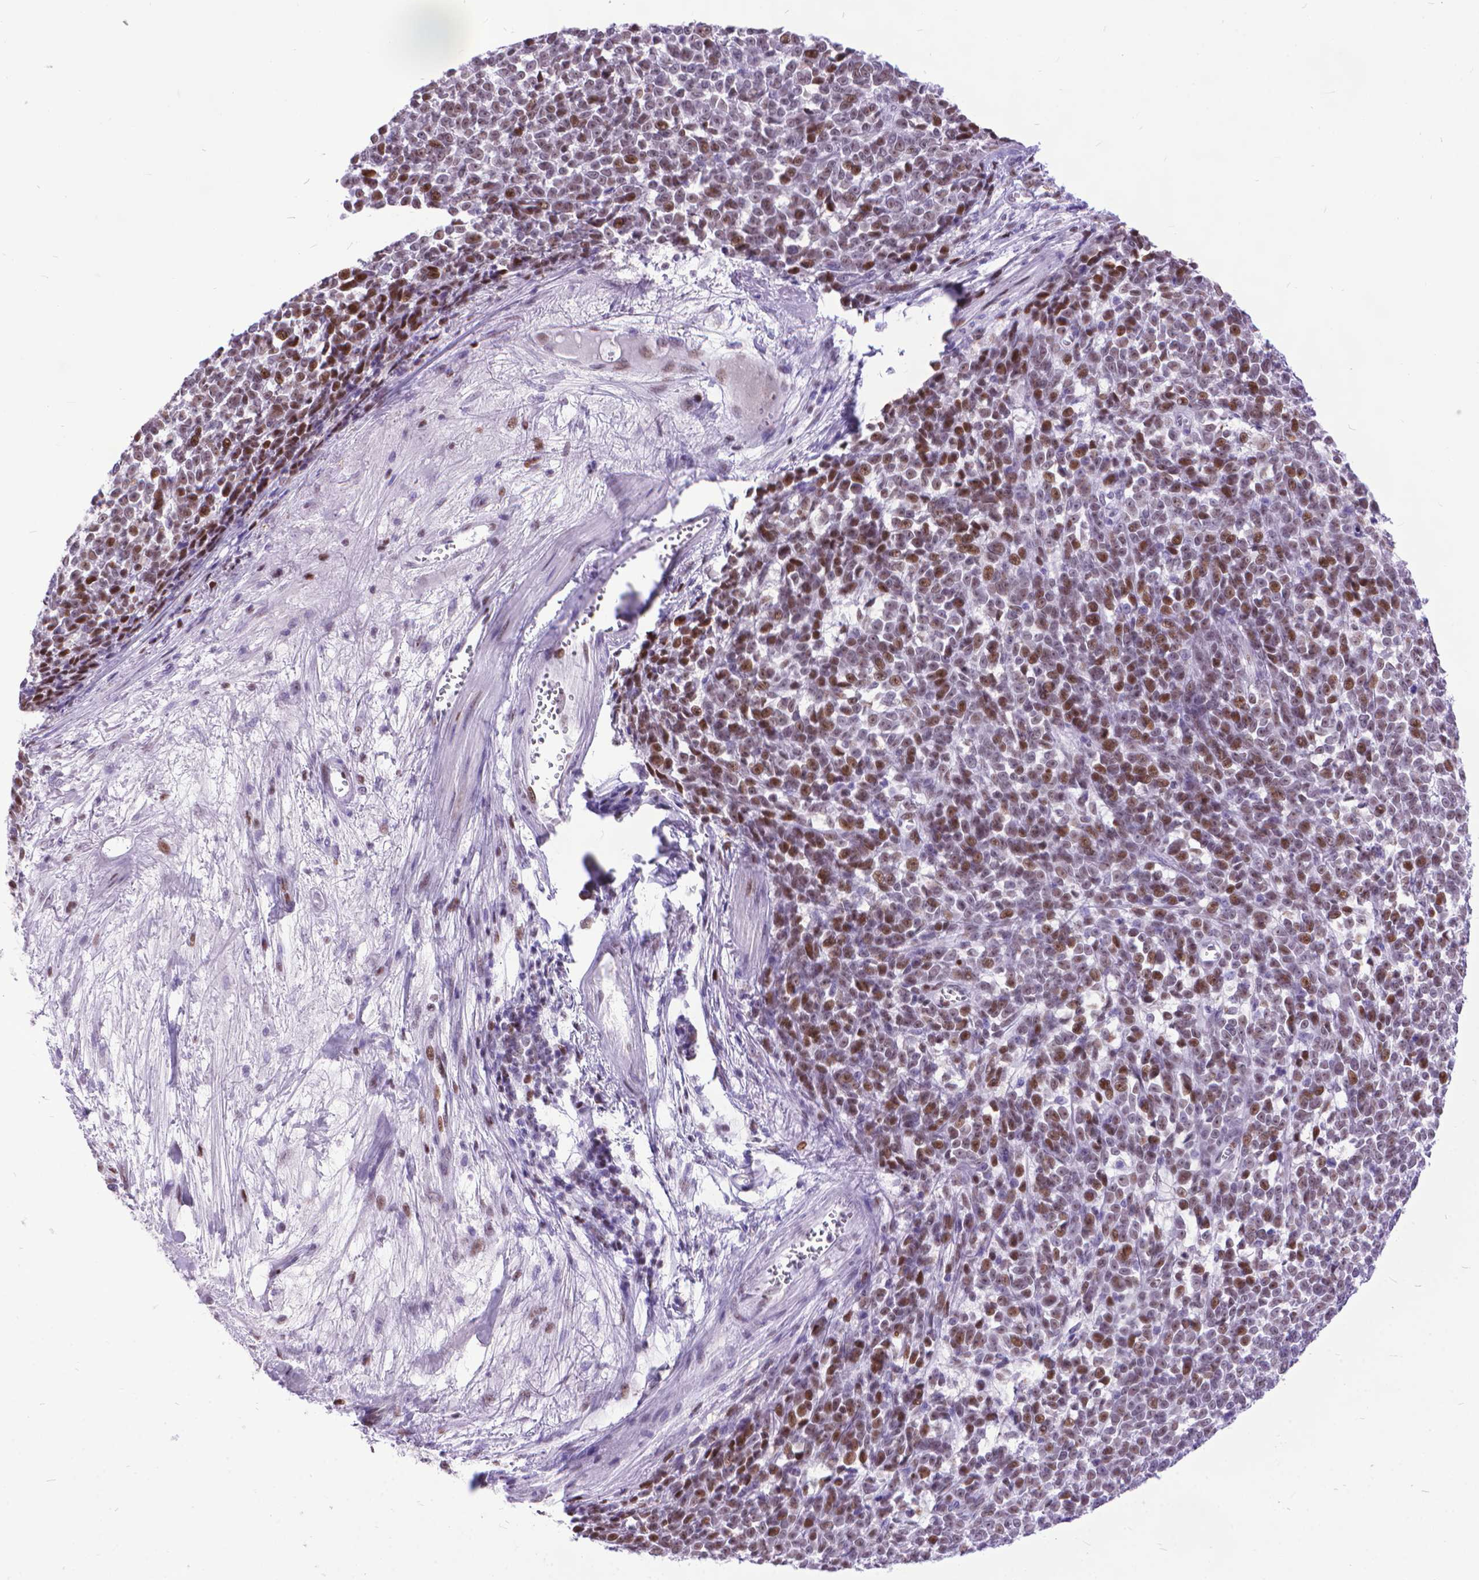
{"staining": {"intensity": "moderate", "quantity": "25%-75%", "location": "nuclear"}, "tissue": "melanoma", "cell_type": "Tumor cells", "image_type": "cancer", "snomed": [{"axis": "morphology", "description": "Malignant melanoma, NOS"}, {"axis": "topography", "description": "Skin"}], "caption": "Human malignant melanoma stained with a brown dye shows moderate nuclear positive expression in approximately 25%-75% of tumor cells.", "gene": "POLE4", "patient": {"sex": "female", "age": 95}}